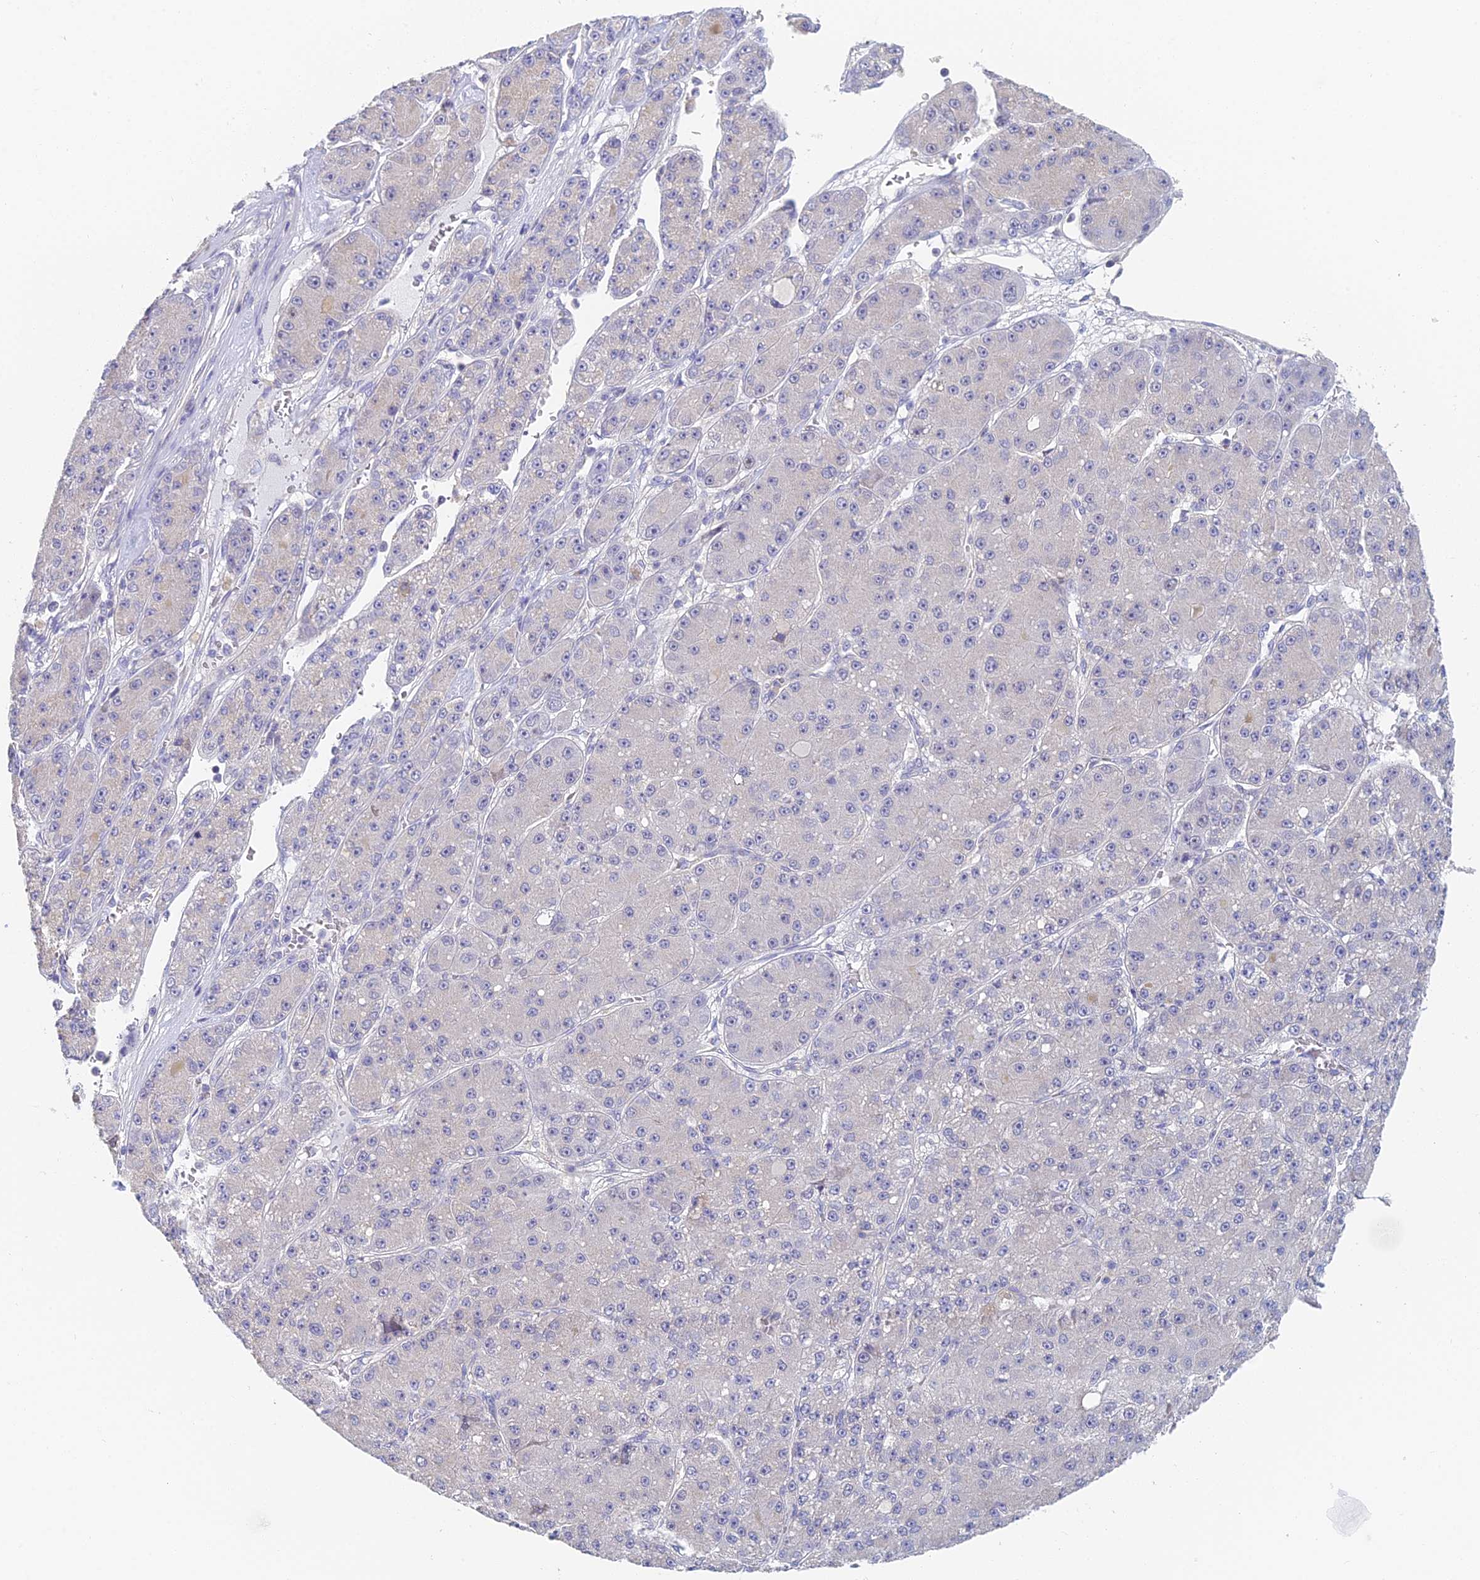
{"staining": {"intensity": "negative", "quantity": "none", "location": "none"}, "tissue": "liver cancer", "cell_type": "Tumor cells", "image_type": "cancer", "snomed": [{"axis": "morphology", "description": "Carcinoma, Hepatocellular, NOS"}, {"axis": "topography", "description": "Liver"}], "caption": "Immunohistochemistry (IHC) histopathology image of human liver cancer stained for a protein (brown), which demonstrates no staining in tumor cells.", "gene": "MCM2", "patient": {"sex": "male", "age": 67}}